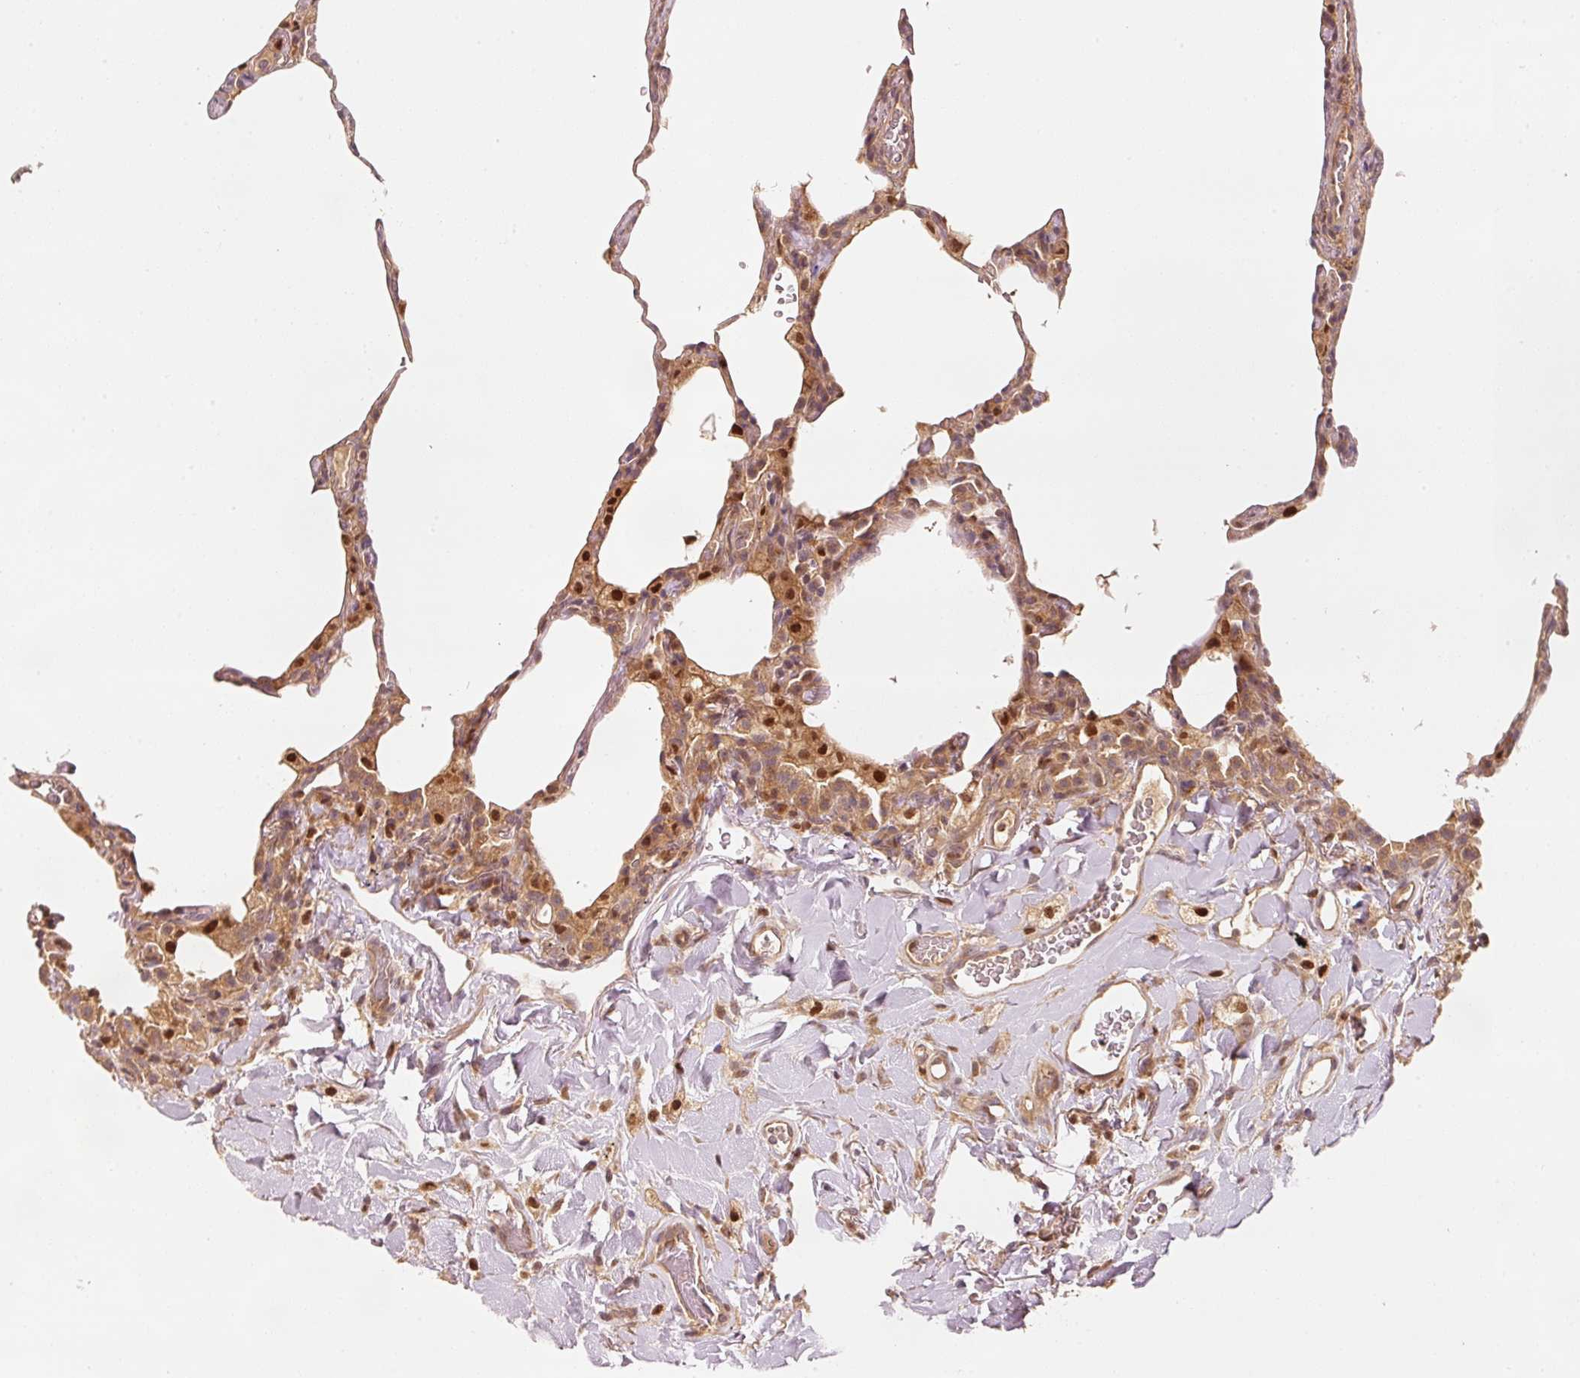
{"staining": {"intensity": "moderate", "quantity": "25%-75%", "location": "cytoplasmic/membranous"}, "tissue": "lung", "cell_type": "Alveolar cells", "image_type": "normal", "snomed": [{"axis": "morphology", "description": "Normal tissue, NOS"}, {"axis": "topography", "description": "Lung"}], "caption": "DAB (3,3'-diaminobenzidine) immunohistochemical staining of benign human lung shows moderate cytoplasmic/membranous protein positivity in approximately 25%-75% of alveolar cells.", "gene": "RRAS2", "patient": {"sex": "female", "age": 57}}